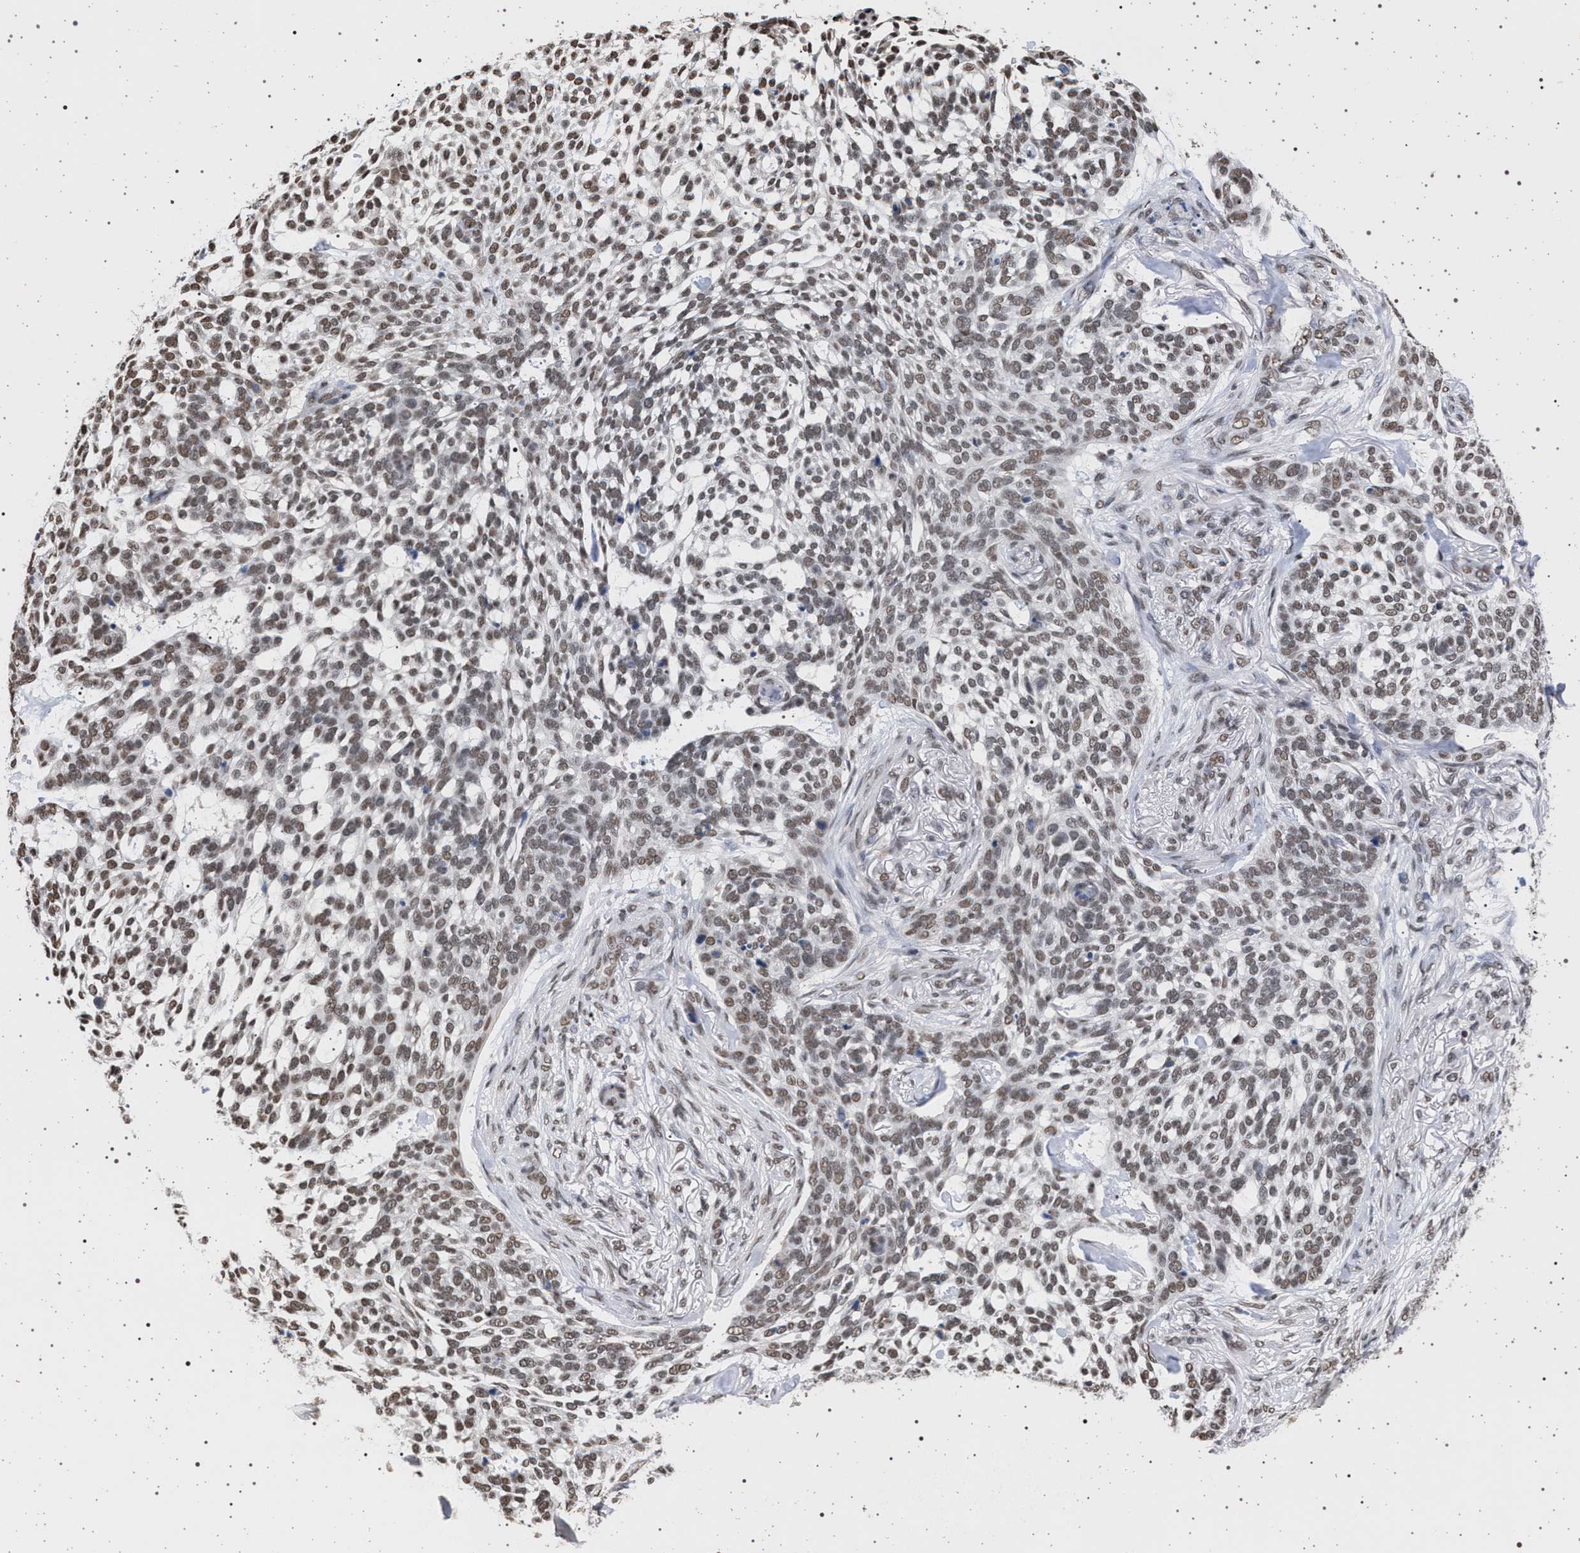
{"staining": {"intensity": "weak", "quantity": ">75%", "location": "nuclear"}, "tissue": "skin cancer", "cell_type": "Tumor cells", "image_type": "cancer", "snomed": [{"axis": "morphology", "description": "Basal cell carcinoma"}, {"axis": "topography", "description": "Skin"}], "caption": "An immunohistochemistry micrograph of neoplastic tissue is shown. Protein staining in brown shows weak nuclear positivity in skin cancer within tumor cells.", "gene": "PHF12", "patient": {"sex": "female", "age": 64}}